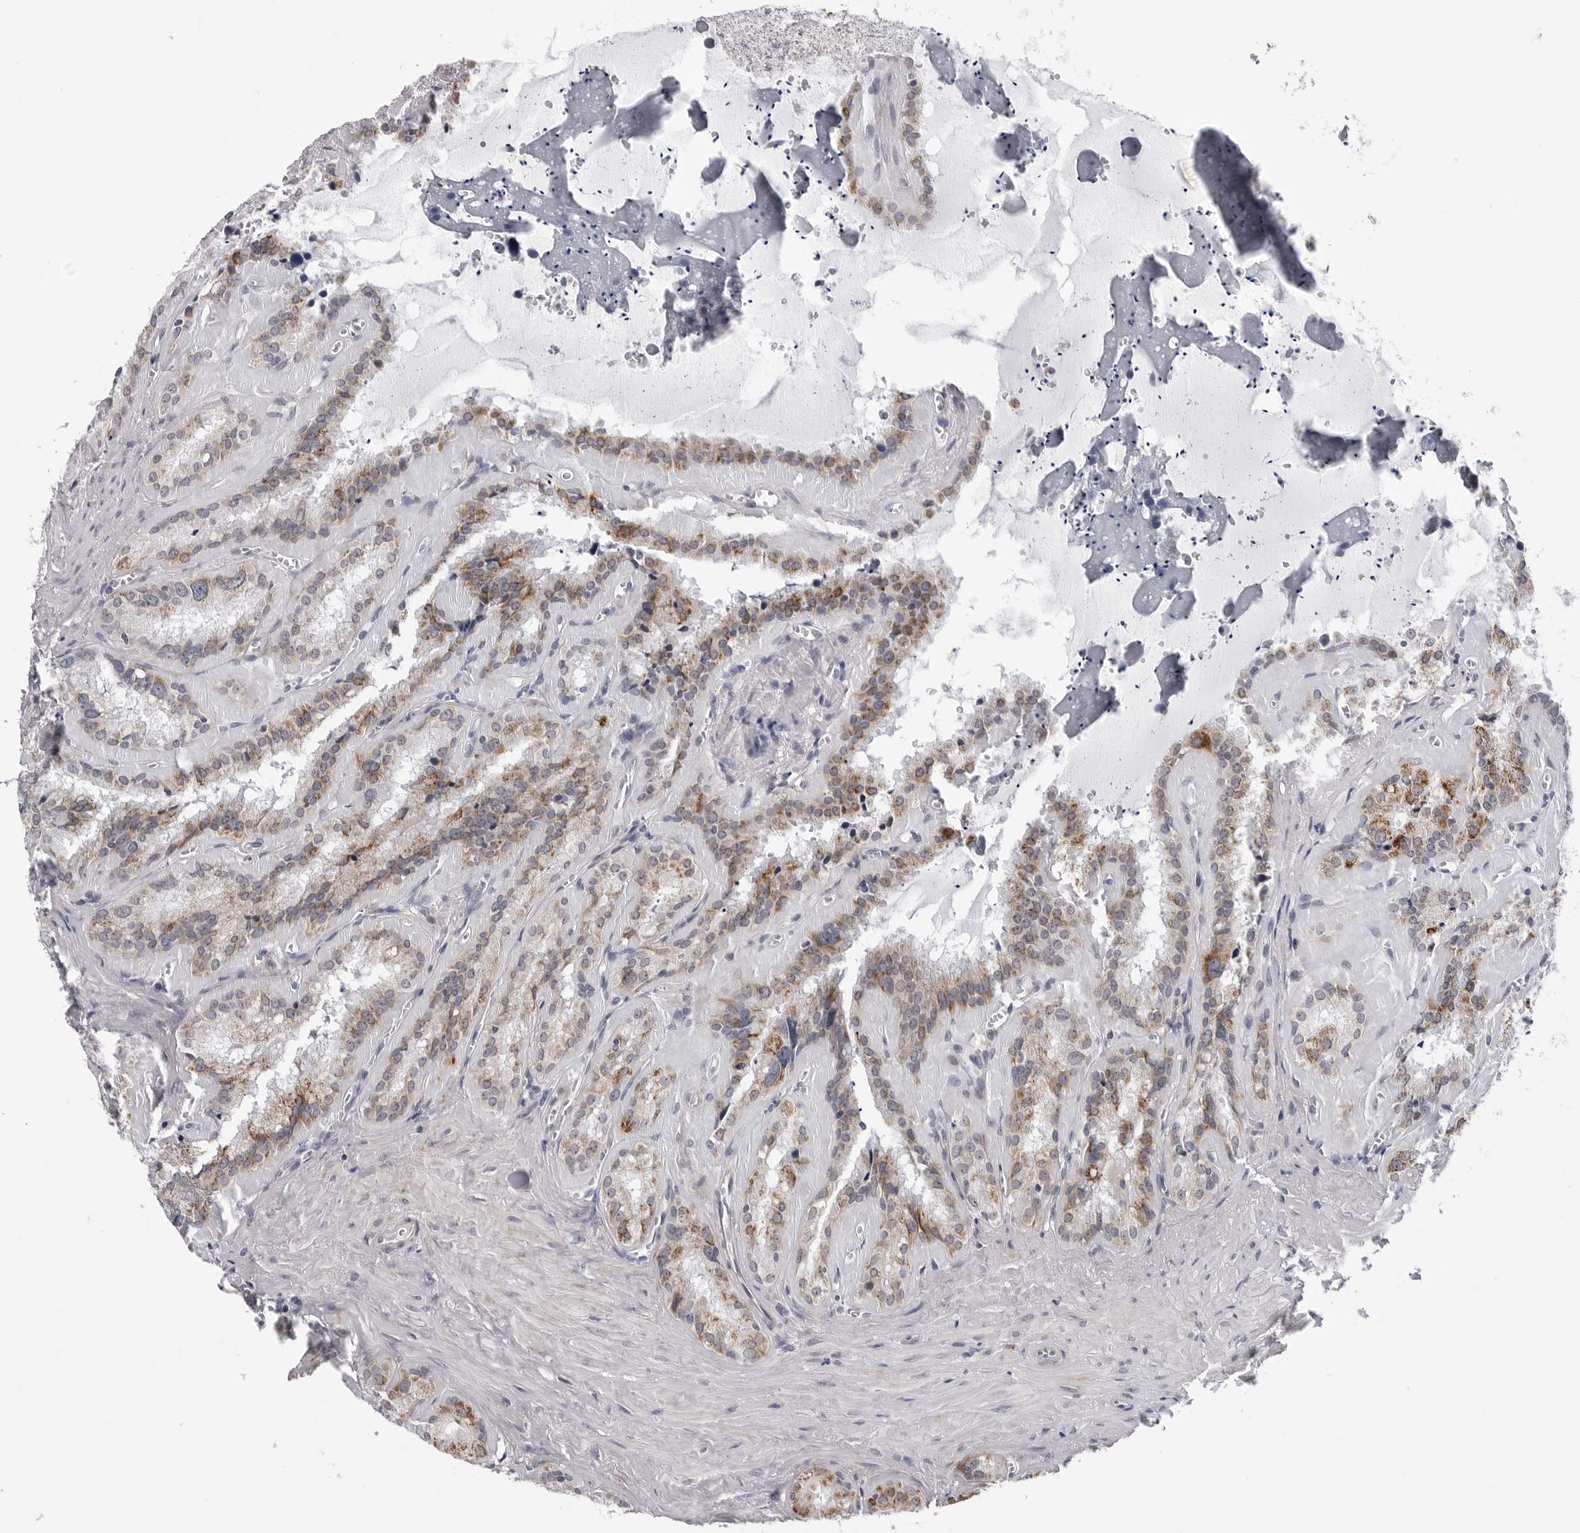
{"staining": {"intensity": "strong", "quantity": ">75%", "location": "cytoplasmic/membranous"}, "tissue": "seminal vesicle", "cell_type": "Glandular cells", "image_type": "normal", "snomed": [{"axis": "morphology", "description": "Normal tissue, NOS"}, {"axis": "topography", "description": "Prostate"}, {"axis": "topography", "description": "Seminal veicle"}], "caption": "This is a photomicrograph of immunohistochemistry (IHC) staining of benign seminal vesicle, which shows strong staining in the cytoplasmic/membranous of glandular cells.", "gene": "CDK20", "patient": {"sex": "male", "age": 59}}